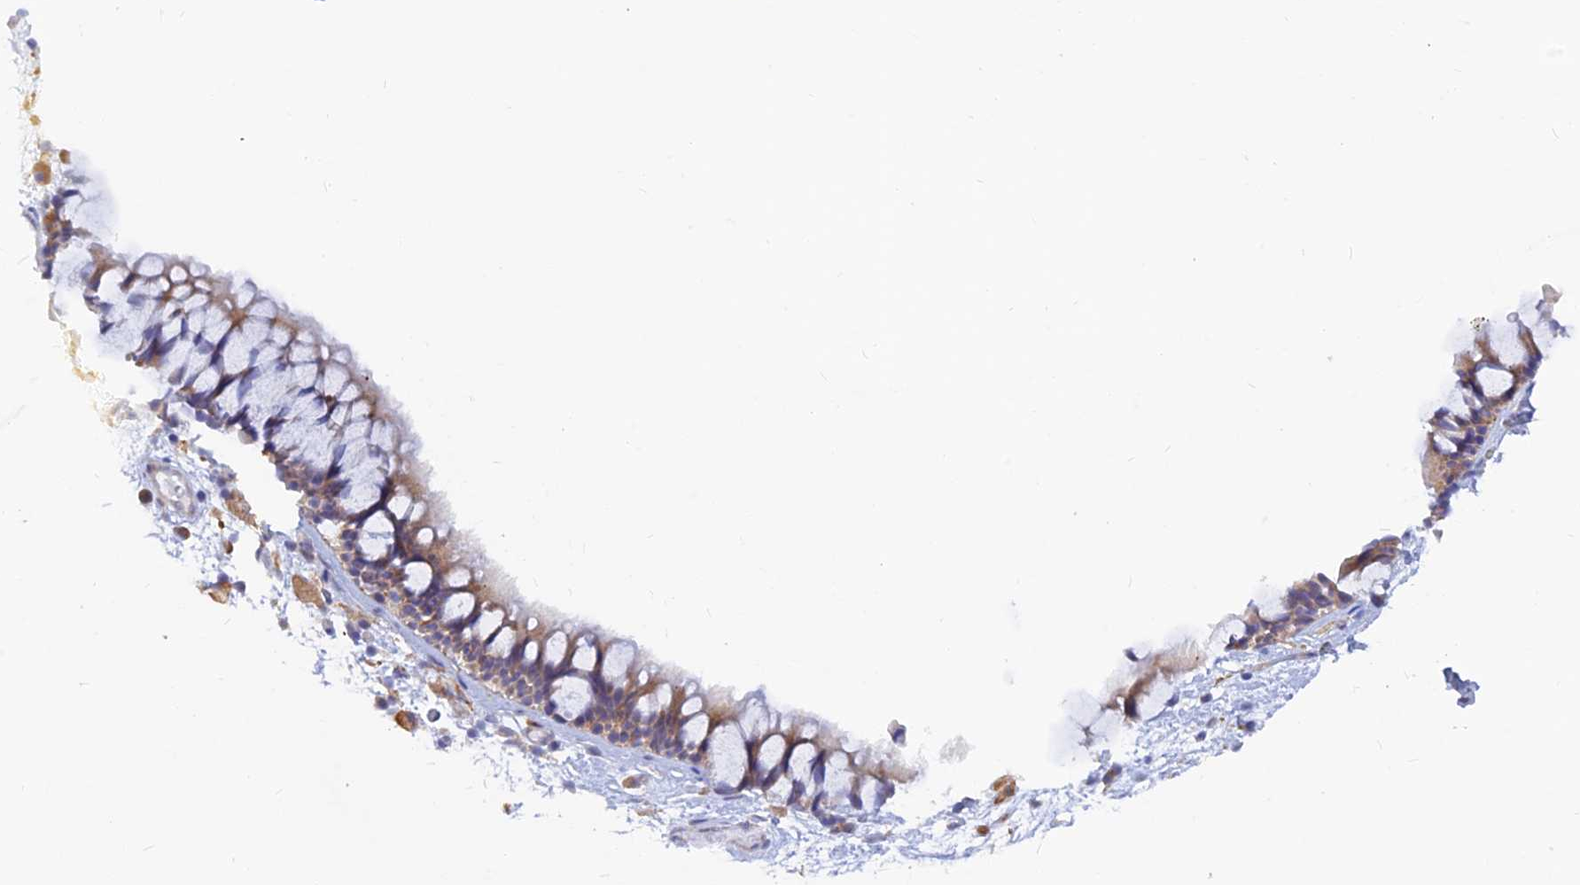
{"staining": {"intensity": "weak", "quantity": ">75%", "location": "cytoplasmic/membranous"}, "tissue": "nasopharynx", "cell_type": "Respiratory epithelial cells", "image_type": "normal", "snomed": [{"axis": "morphology", "description": "Normal tissue, NOS"}, {"axis": "morphology", "description": "Inflammation, NOS"}, {"axis": "morphology", "description": "Malignant melanoma, Metastatic site"}, {"axis": "topography", "description": "Nasopharynx"}], "caption": "Immunohistochemical staining of benign nasopharynx displays low levels of weak cytoplasmic/membranous staining in approximately >75% of respiratory epithelial cells. (brown staining indicates protein expression, while blue staining denotes nuclei).", "gene": "DNAJC16", "patient": {"sex": "male", "age": 70}}